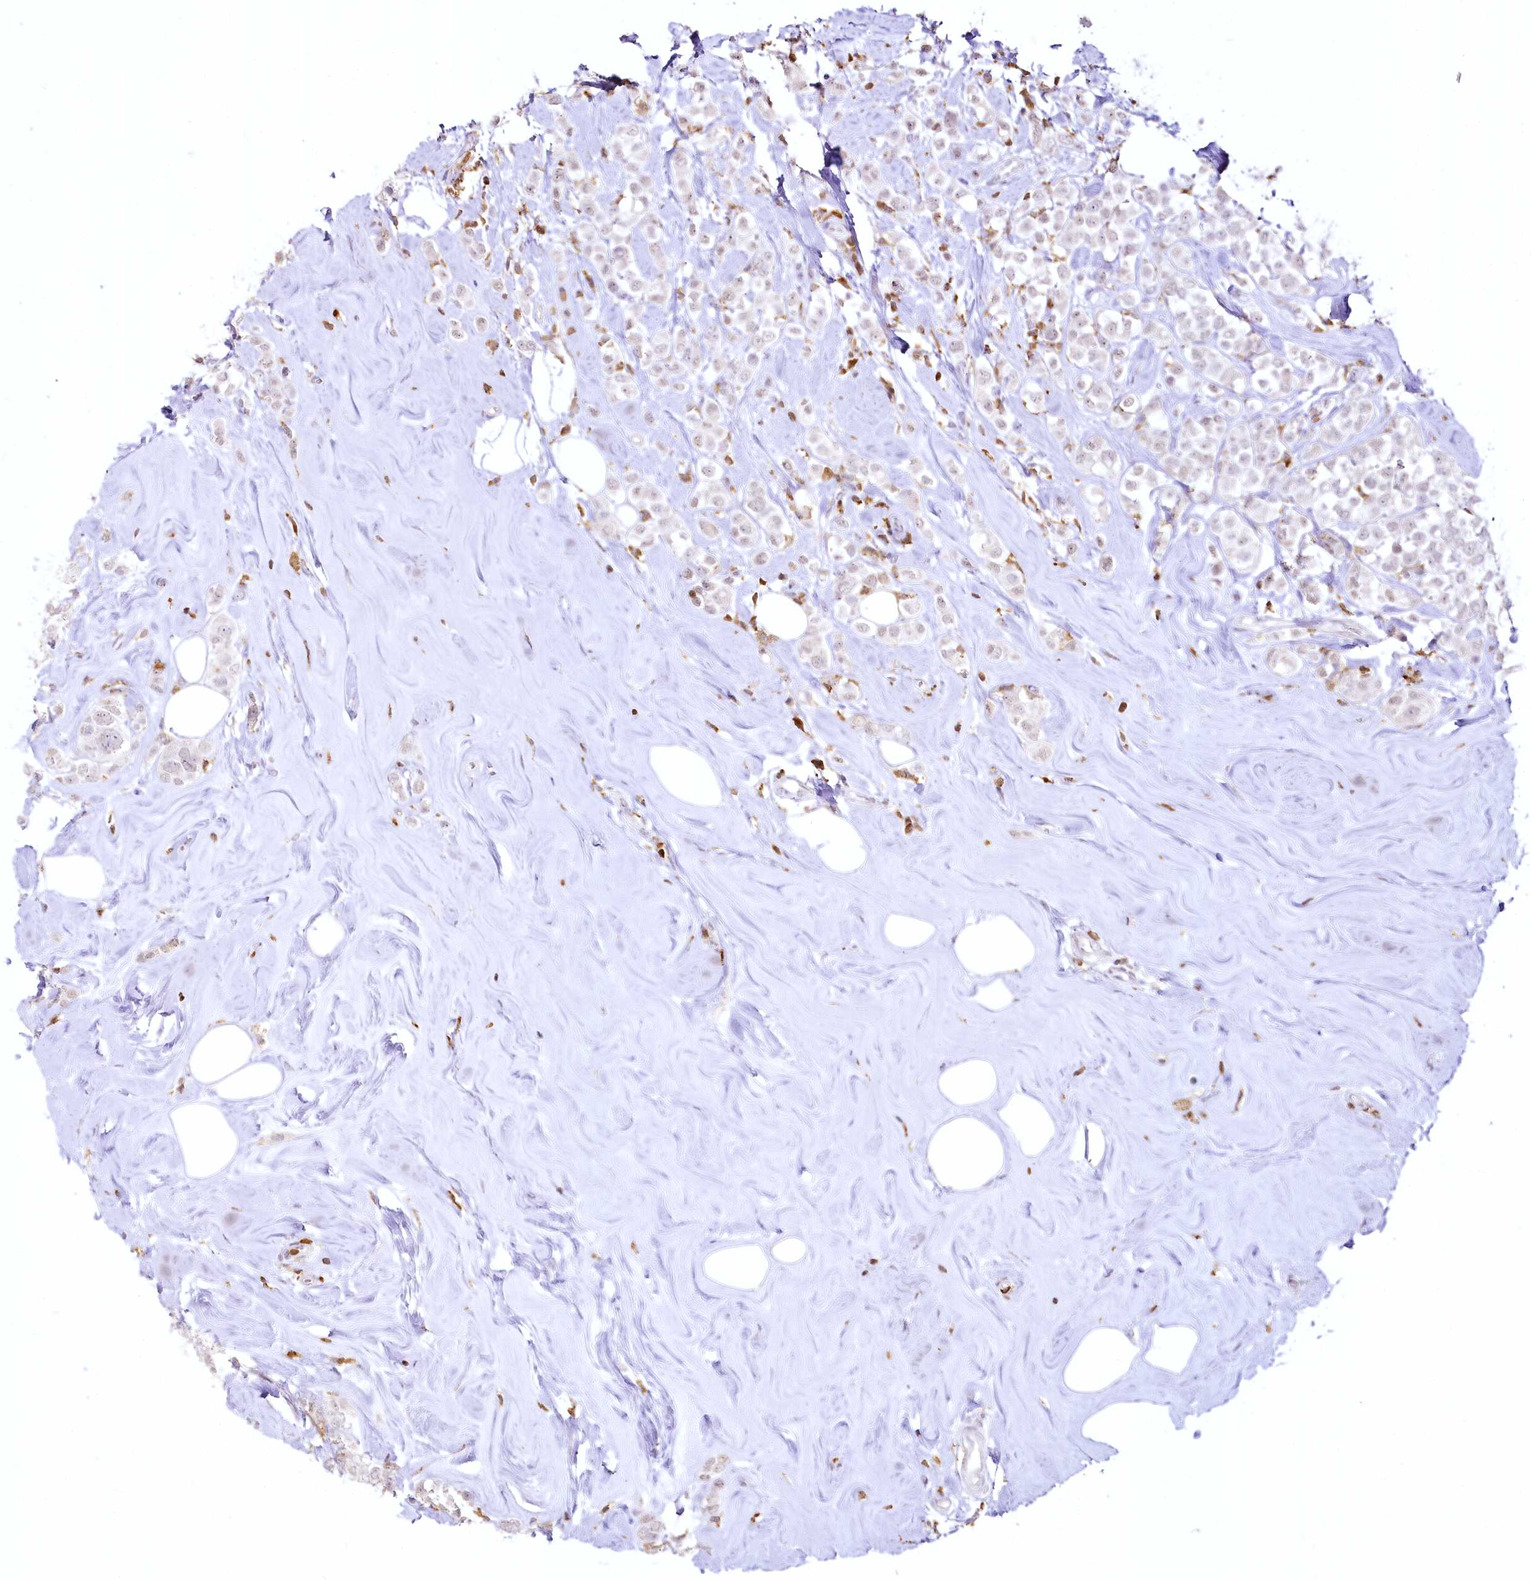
{"staining": {"intensity": "negative", "quantity": "none", "location": "none"}, "tissue": "breast cancer", "cell_type": "Tumor cells", "image_type": "cancer", "snomed": [{"axis": "morphology", "description": "Lobular carcinoma"}, {"axis": "topography", "description": "Breast"}], "caption": "High power microscopy histopathology image of an immunohistochemistry (IHC) micrograph of breast lobular carcinoma, revealing no significant expression in tumor cells.", "gene": "DOCK2", "patient": {"sex": "female", "age": 47}}